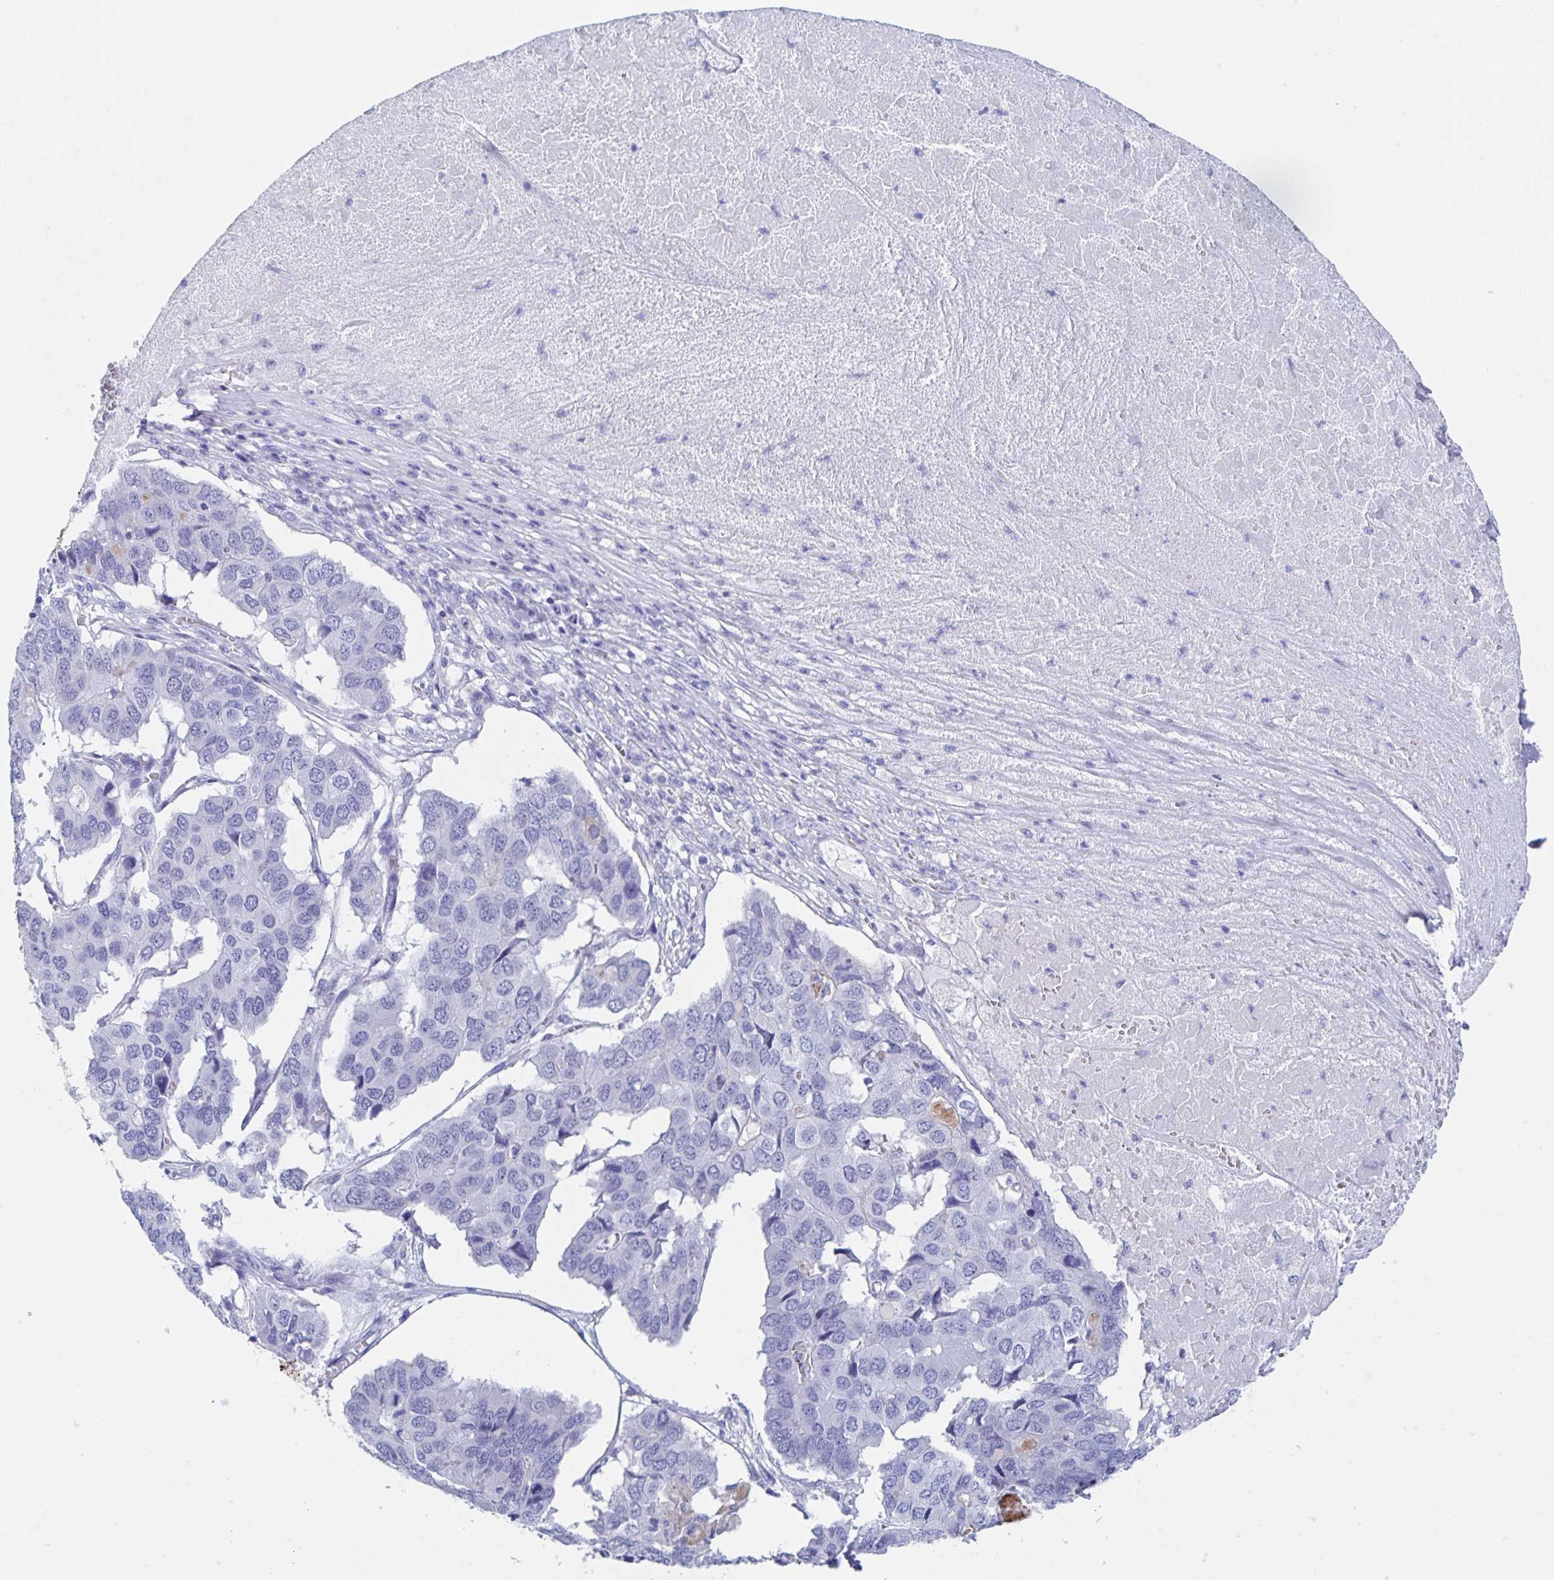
{"staining": {"intensity": "negative", "quantity": "none", "location": "none"}, "tissue": "pancreatic cancer", "cell_type": "Tumor cells", "image_type": "cancer", "snomed": [{"axis": "morphology", "description": "Adenocarcinoma, NOS"}, {"axis": "topography", "description": "Pancreas"}], "caption": "Tumor cells are negative for brown protein staining in pancreatic cancer.", "gene": "DMBT1", "patient": {"sex": "male", "age": 50}}